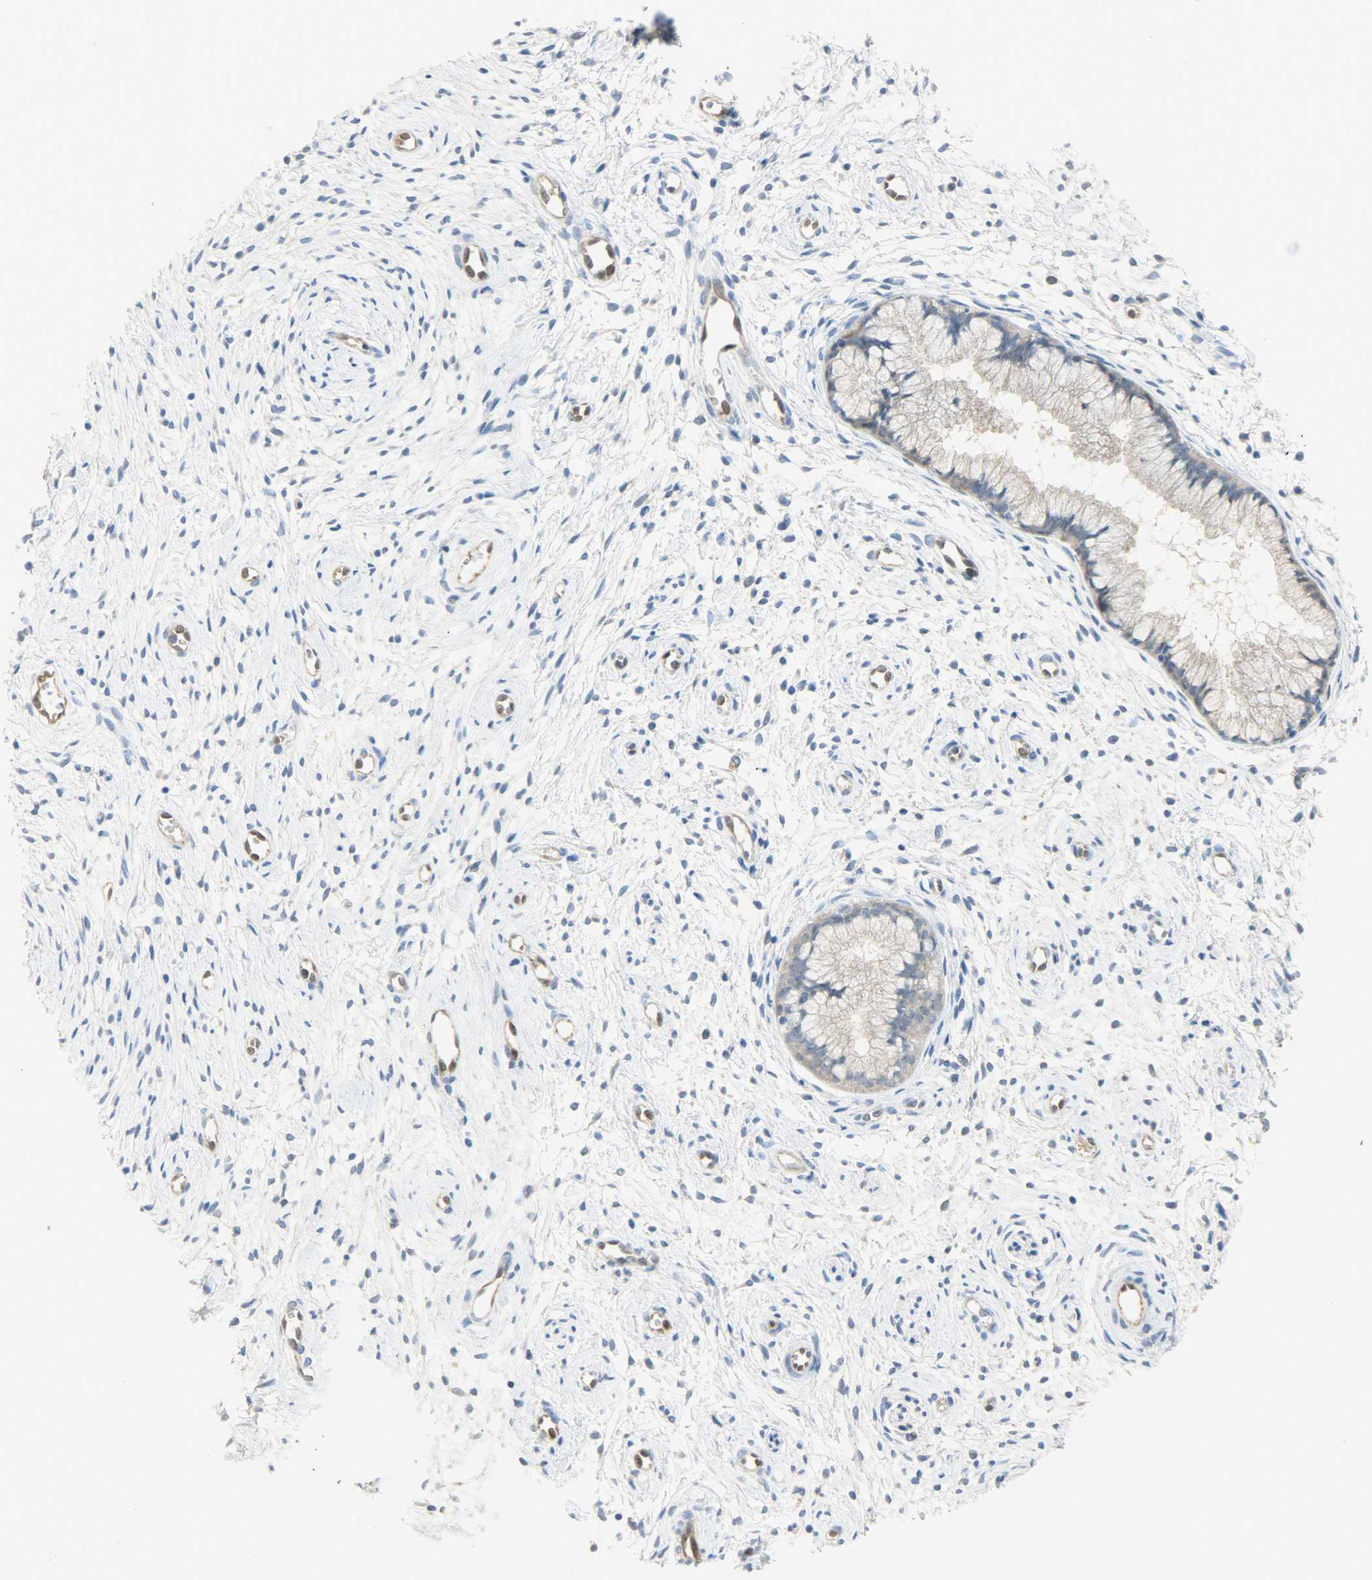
{"staining": {"intensity": "negative", "quantity": "none", "location": "none"}, "tissue": "cervix", "cell_type": "Glandular cells", "image_type": "normal", "snomed": [{"axis": "morphology", "description": "Normal tissue, NOS"}, {"axis": "topography", "description": "Cervix"}], "caption": "Immunohistochemistry histopathology image of unremarkable cervix stained for a protein (brown), which demonstrates no expression in glandular cells.", "gene": "FKBP1A", "patient": {"sex": "female", "age": 39}}